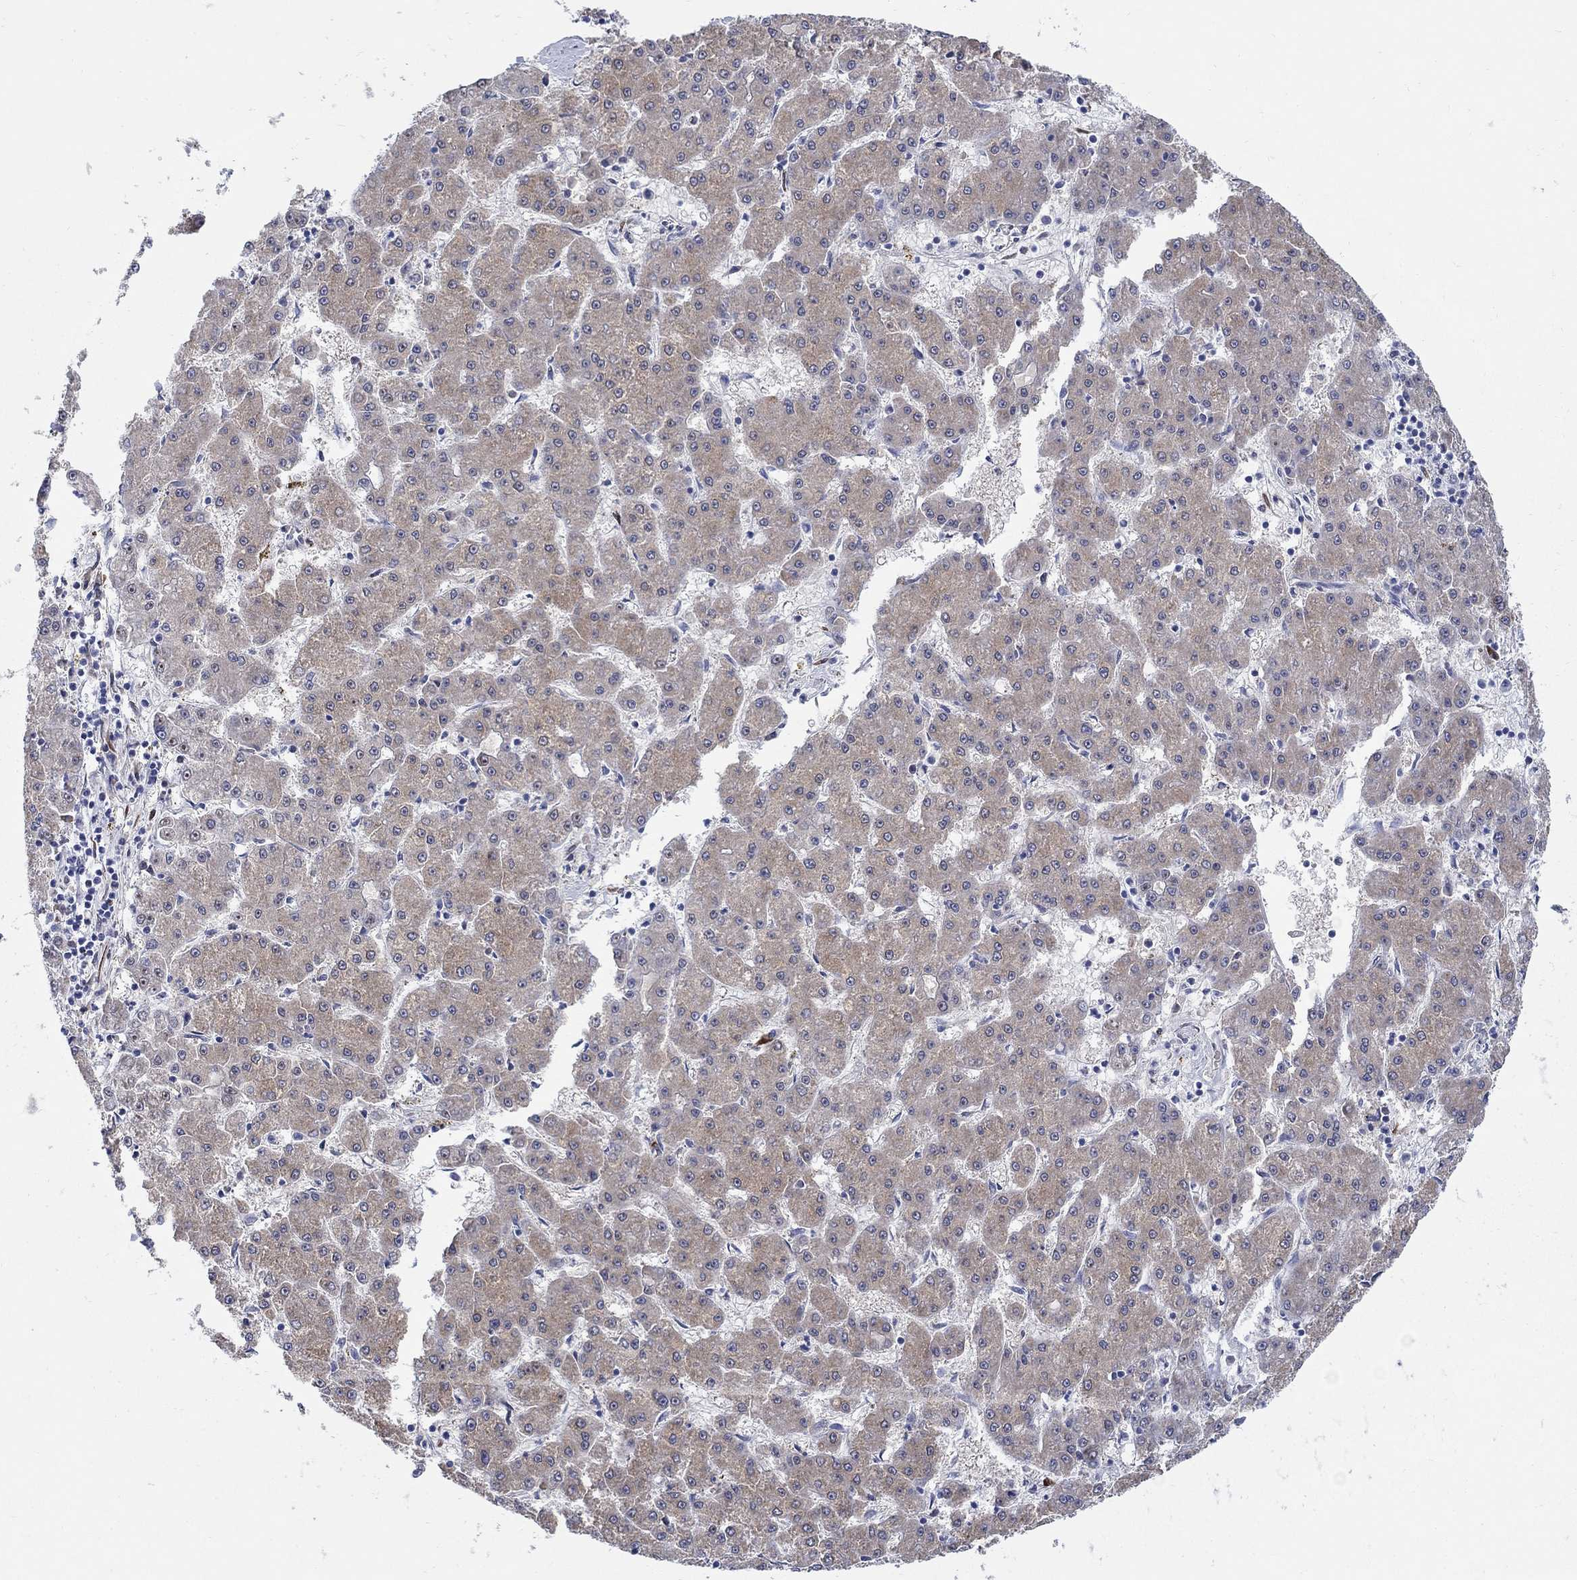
{"staining": {"intensity": "weak", "quantity": ">75%", "location": "cytoplasmic/membranous"}, "tissue": "liver cancer", "cell_type": "Tumor cells", "image_type": "cancer", "snomed": [{"axis": "morphology", "description": "Carcinoma, Hepatocellular, NOS"}, {"axis": "topography", "description": "Liver"}], "caption": "Immunohistochemical staining of human hepatocellular carcinoma (liver) displays low levels of weak cytoplasmic/membranous positivity in approximately >75% of tumor cells.", "gene": "REEP2", "patient": {"sex": "male", "age": 73}}